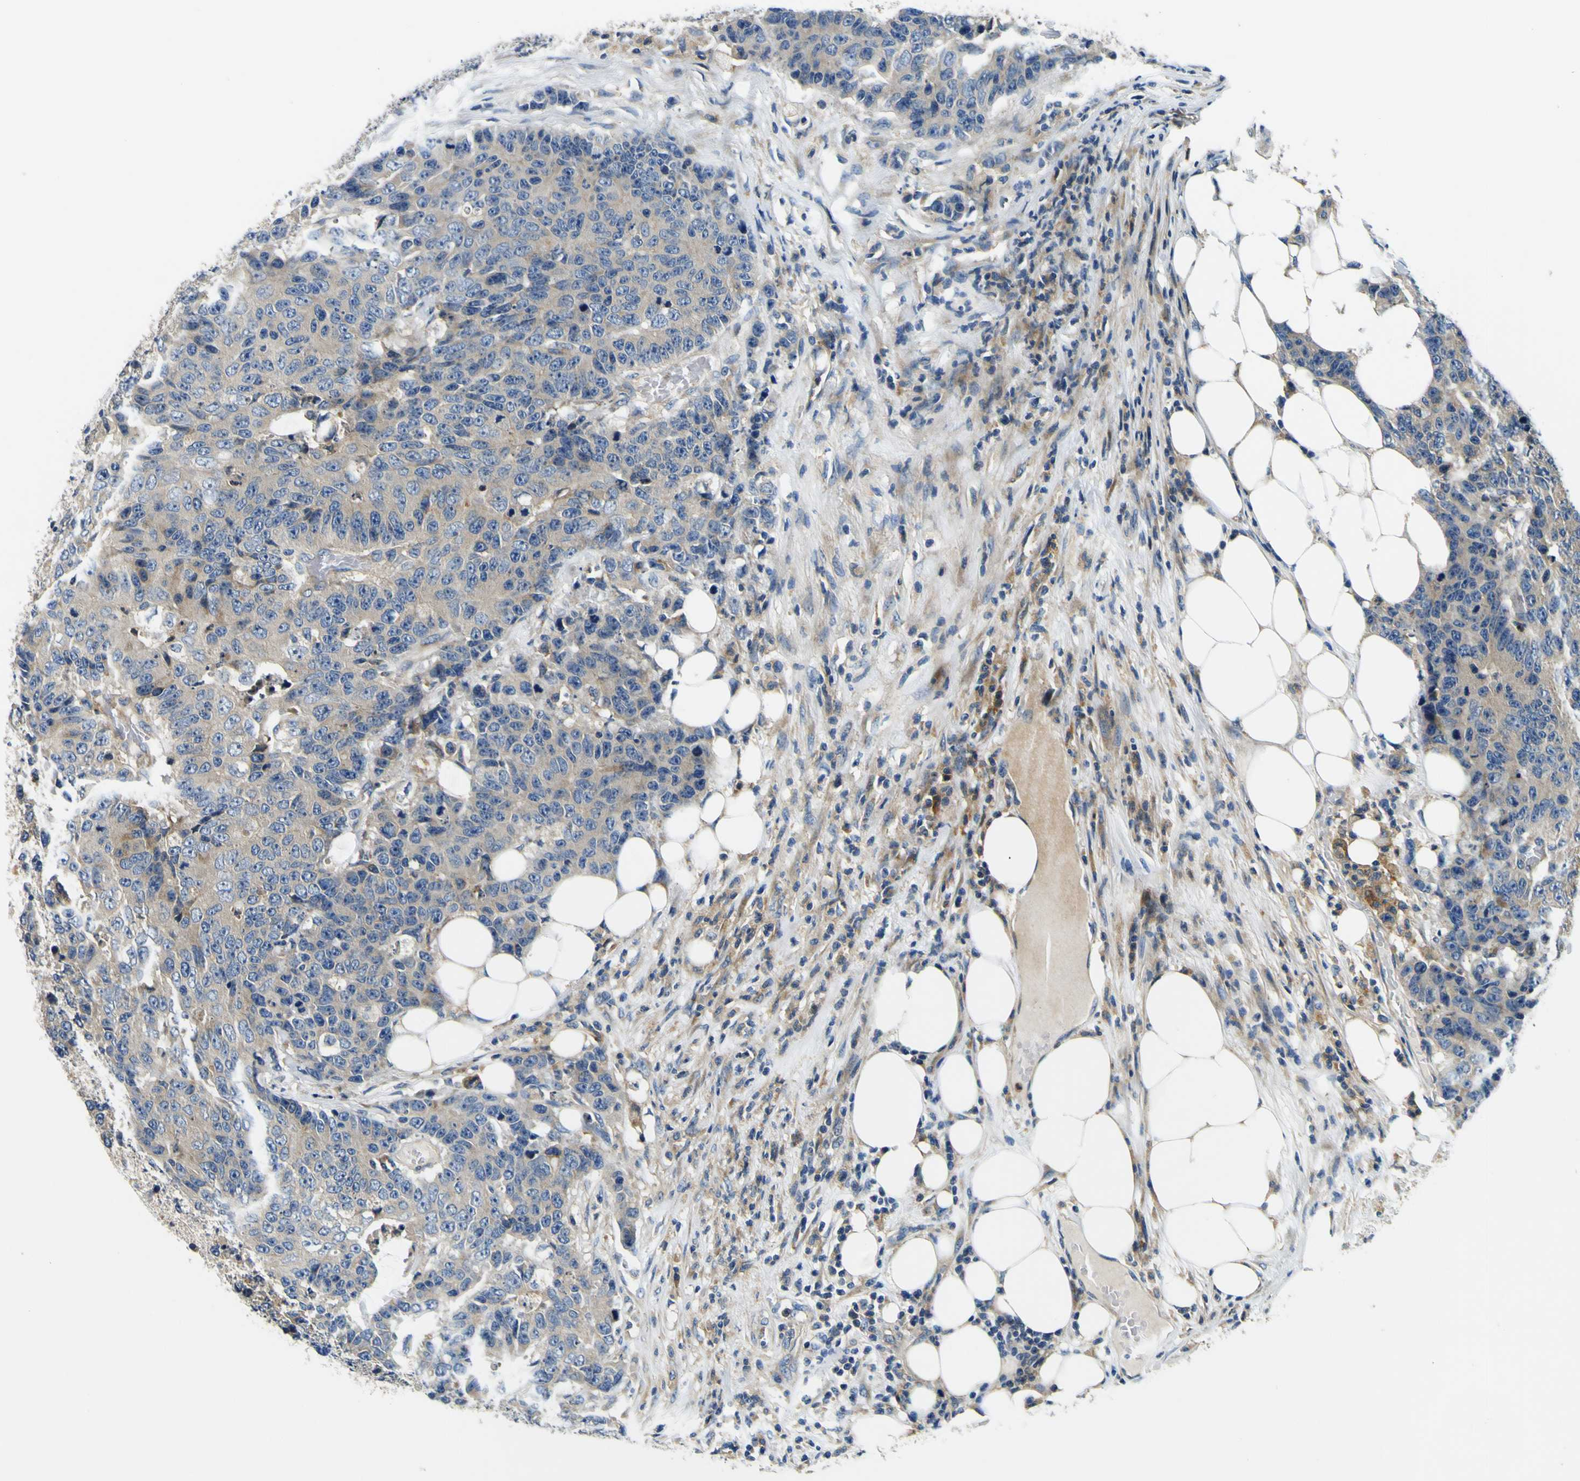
{"staining": {"intensity": "weak", "quantity": ">75%", "location": "cytoplasmic/membranous"}, "tissue": "colorectal cancer", "cell_type": "Tumor cells", "image_type": "cancer", "snomed": [{"axis": "morphology", "description": "Adenocarcinoma, NOS"}, {"axis": "topography", "description": "Colon"}], "caption": "Protein staining of colorectal adenocarcinoma tissue reveals weak cytoplasmic/membranous positivity in about >75% of tumor cells.", "gene": "CLSTN1", "patient": {"sex": "female", "age": 86}}